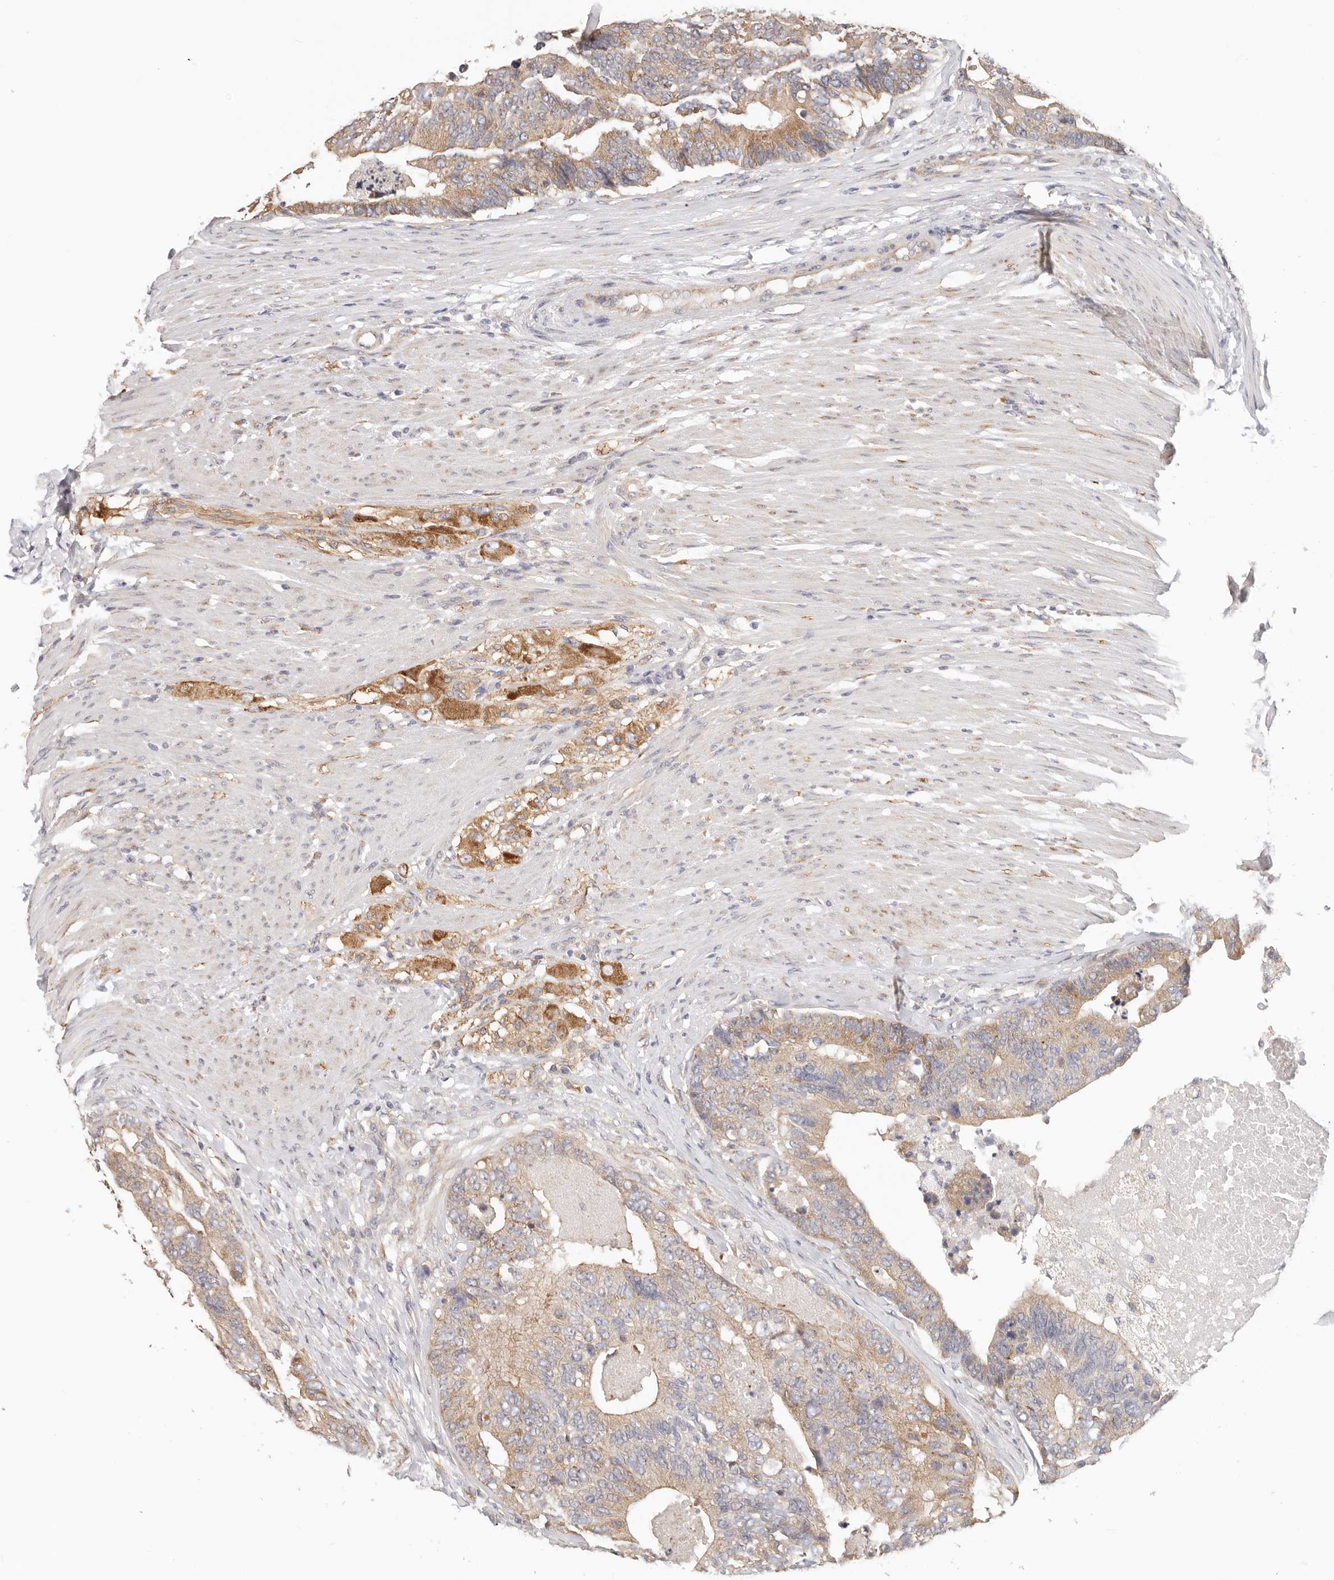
{"staining": {"intensity": "weak", "quantity": ">75%", "location": "cytoplasmic/membranous"}, "tissue": "colorectal cancer", "cell_type": "Tumor cells", "image_type": "cancer", "snomed": [{"axis": "morphology", "description": "Adenocarcinoma, NOS"}, {"axis": "topography", "description": "Colon"}], "caption": "A photomicrograph of adenocarcinoma (colorectal) stained for a protein demonstrates weak cytoplasmic/membranous brown staining in tumor cells. (brown staining indicates protein expression, while blue staining denotes nuclei).", "gene": "AFDN", "patient": {"sex": "female", "age": 67}}